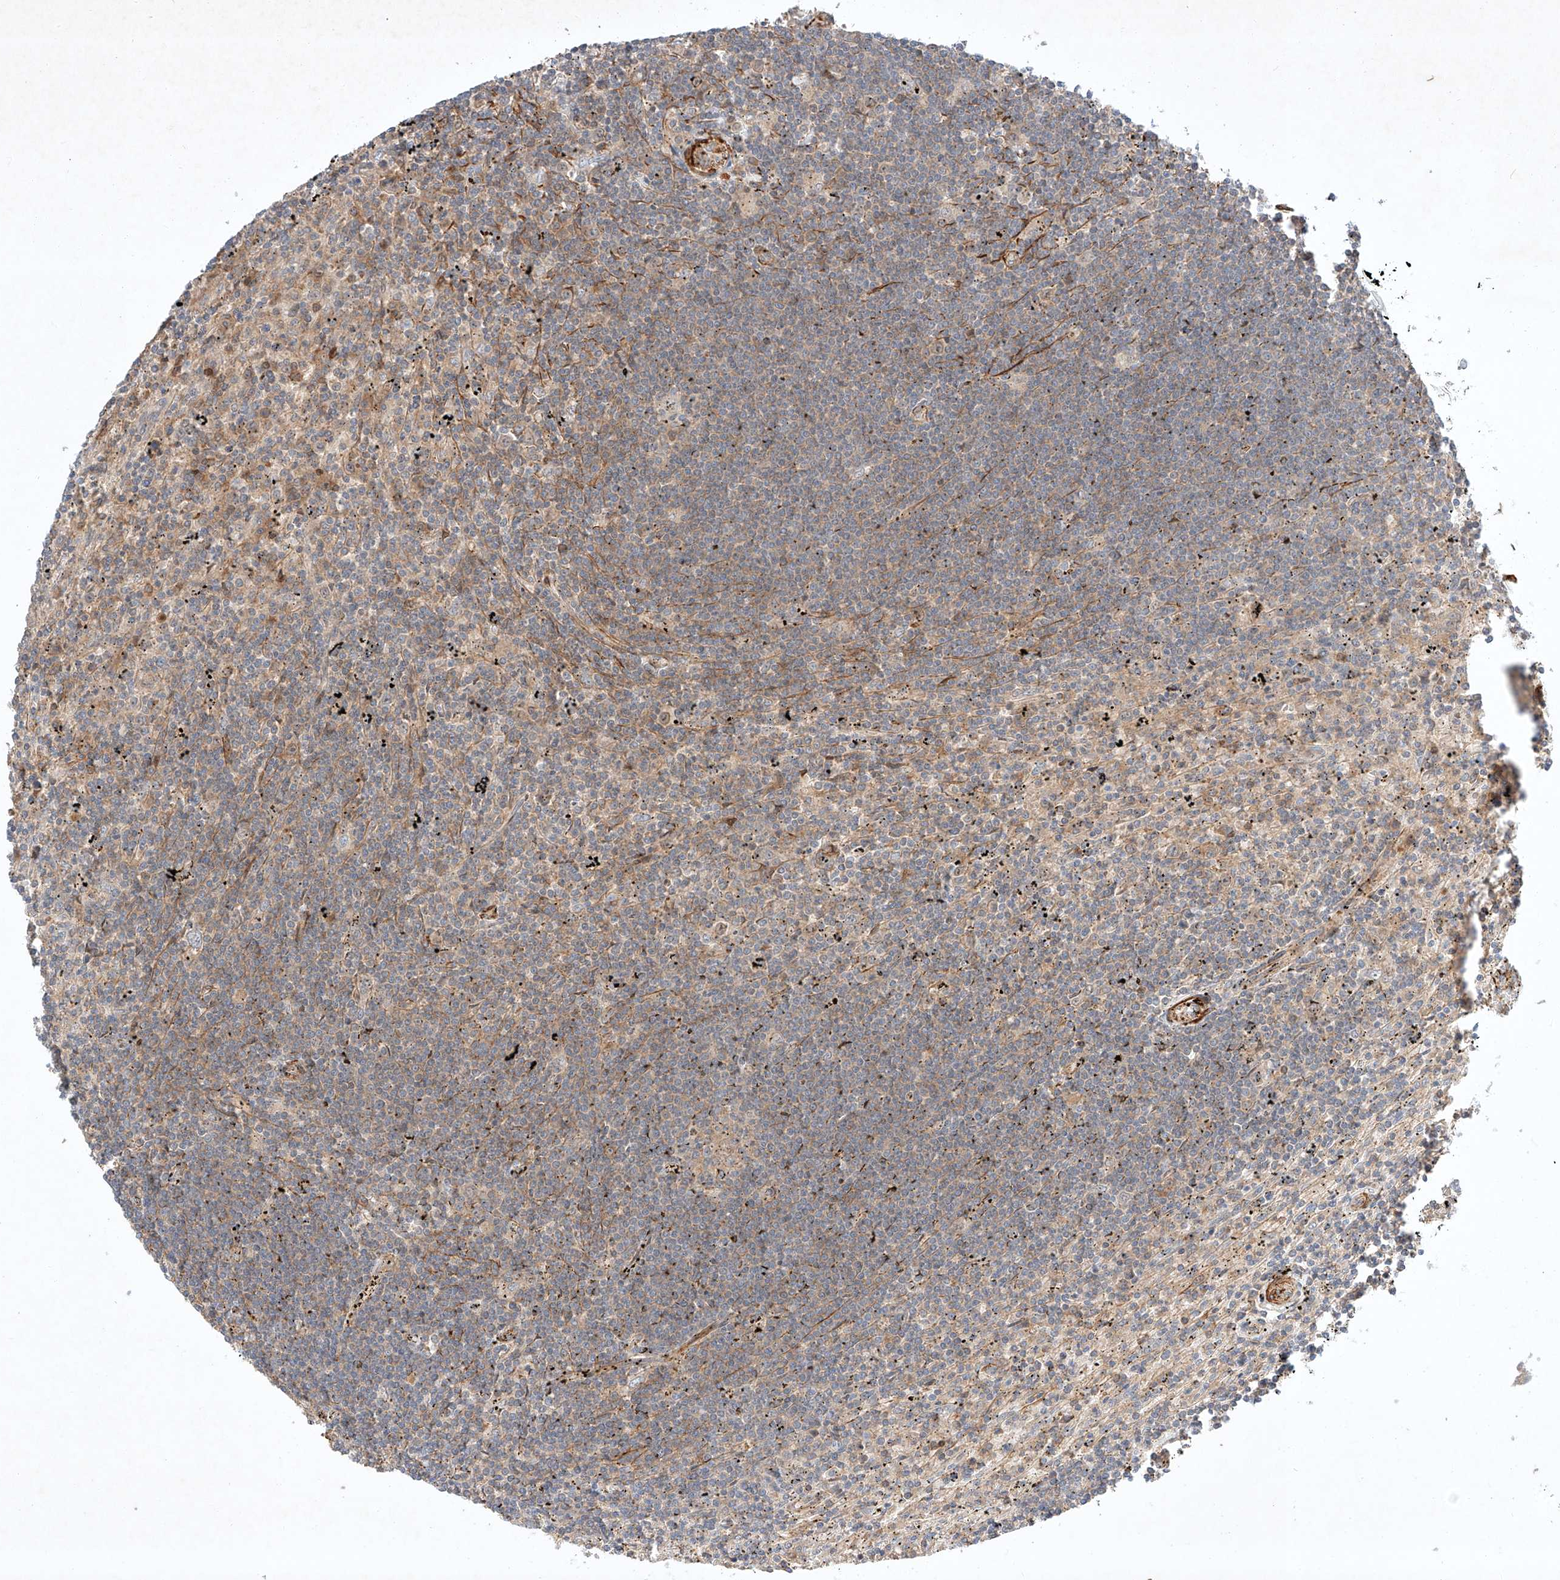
{"staining": {"intensity": "weak", "quantity": "25%-75%", "location": "cytoplasmic/membranous"}, "tissue": "lymphoma", "cell_type": "Tumor cells", "image_type": "cancer", "snomed": [{"axis": "morphology", "description": "Malignant lymphoma, non-Hodgkin's type, Low grade"}, {"axis": "topography", "description": "Spleen"}], "caption": "Lymphoma was stained to show a protein in brown. There is low levels of weak cytoplasmic/membranous staining in approximately 25%-75% of tumor cells. The protein is stained brown, and the nuclei are stained in blue (DAB IHC with brightfield microscopy, high magnification).", "gene": "ARHGAP33", "patient": {"sex": "male", "age": 76}}